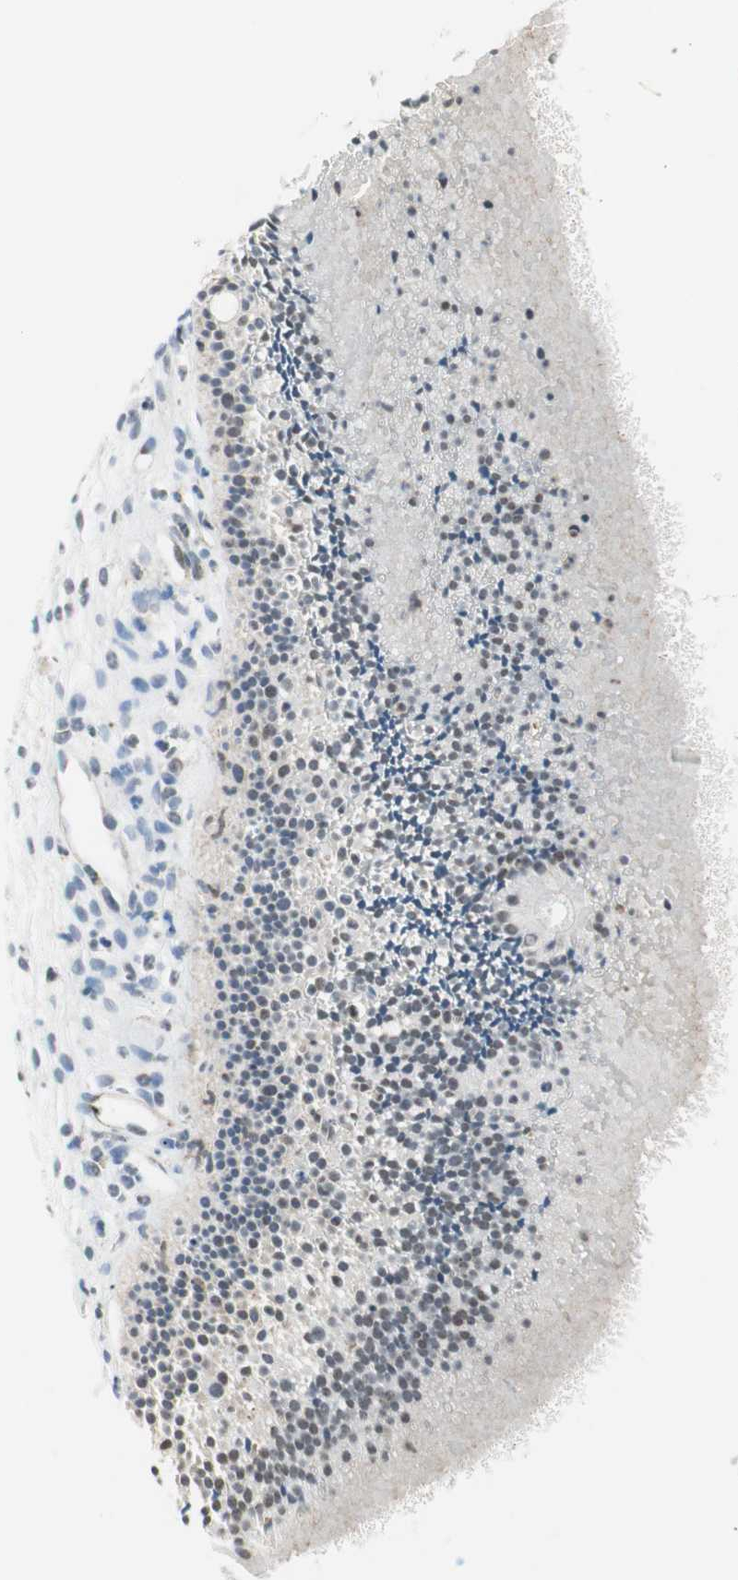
{"staining": {"intensity": "weak", "quantity": "<25%", "location": "cytoplasmic/membranous"}, "tissue": "nasopharynx", "cell_type": "Respiratory epithelial cells", "image_type": "normal", "snomed": [{"axis": "morphology", "description": "Normal tissue, NOS"}, {"axis": "topography", "description": "Nasopharynx"}], "caption": "The immunohistochemistry (IHC) micrograph has no significant expression in respiratory epithelial cells of nasopharynx.", "gene": "PPP1CA", "patient": {"sex": "female", "age": 54}}